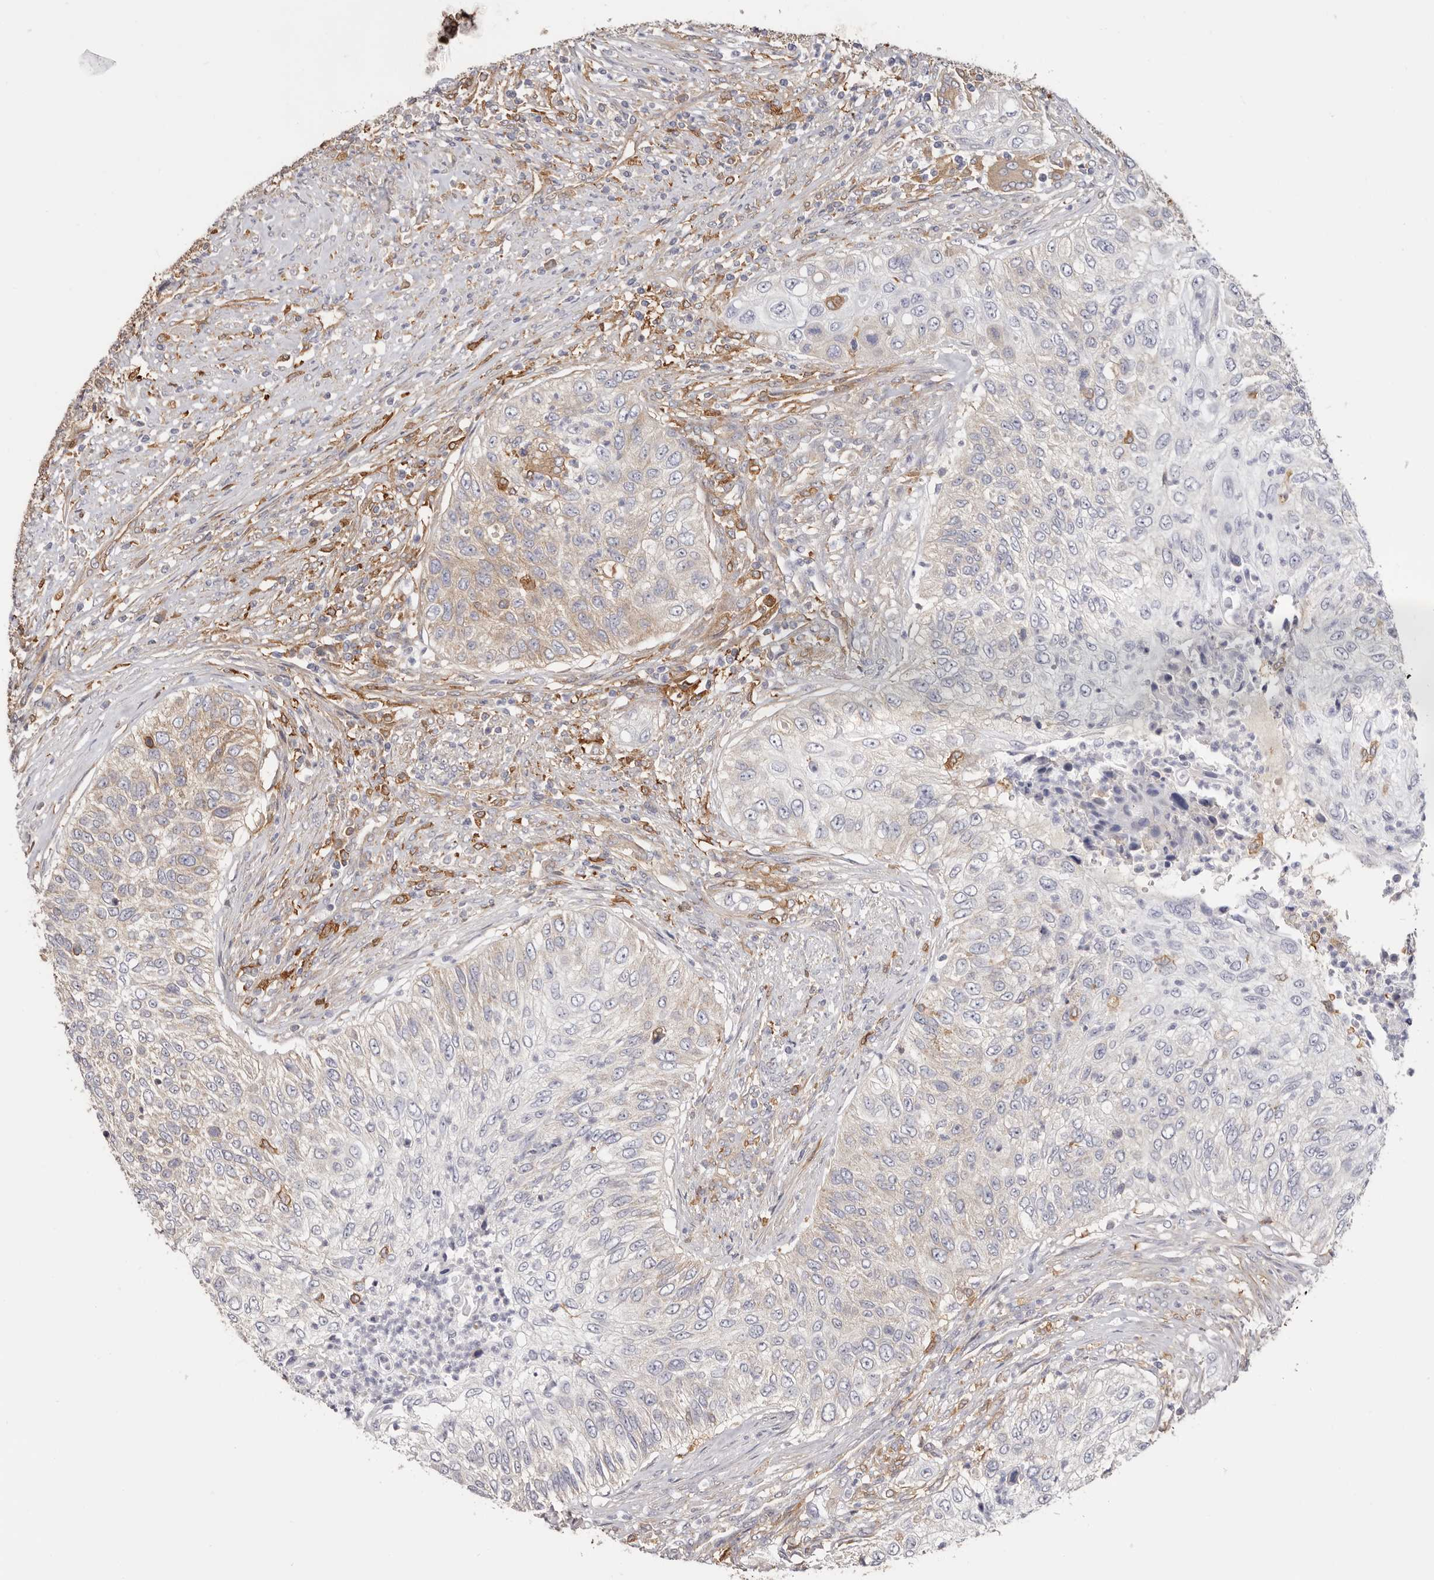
{"staining": {"intensity": "weak", "quantity": "25%-75%", "location": "cytoplasmic/membranous"}, "tissue": "urothelial cancer", "cell_type": "Tumor cells", "image_type": "cancer", "snomed": [{"axis": "morphology", "description": "Urothelial carcinoma, High grade"}, {"axis": "topography", "description": "Urinary bladder"}], "caption": "IHC of human urothelial cancer exhibits low levels of weak cytoplasmic/membranous positivity in about 25%-75% of tumor cells.", "gene": "LAP3", "patient": {"sex": "female", "age": 60}}